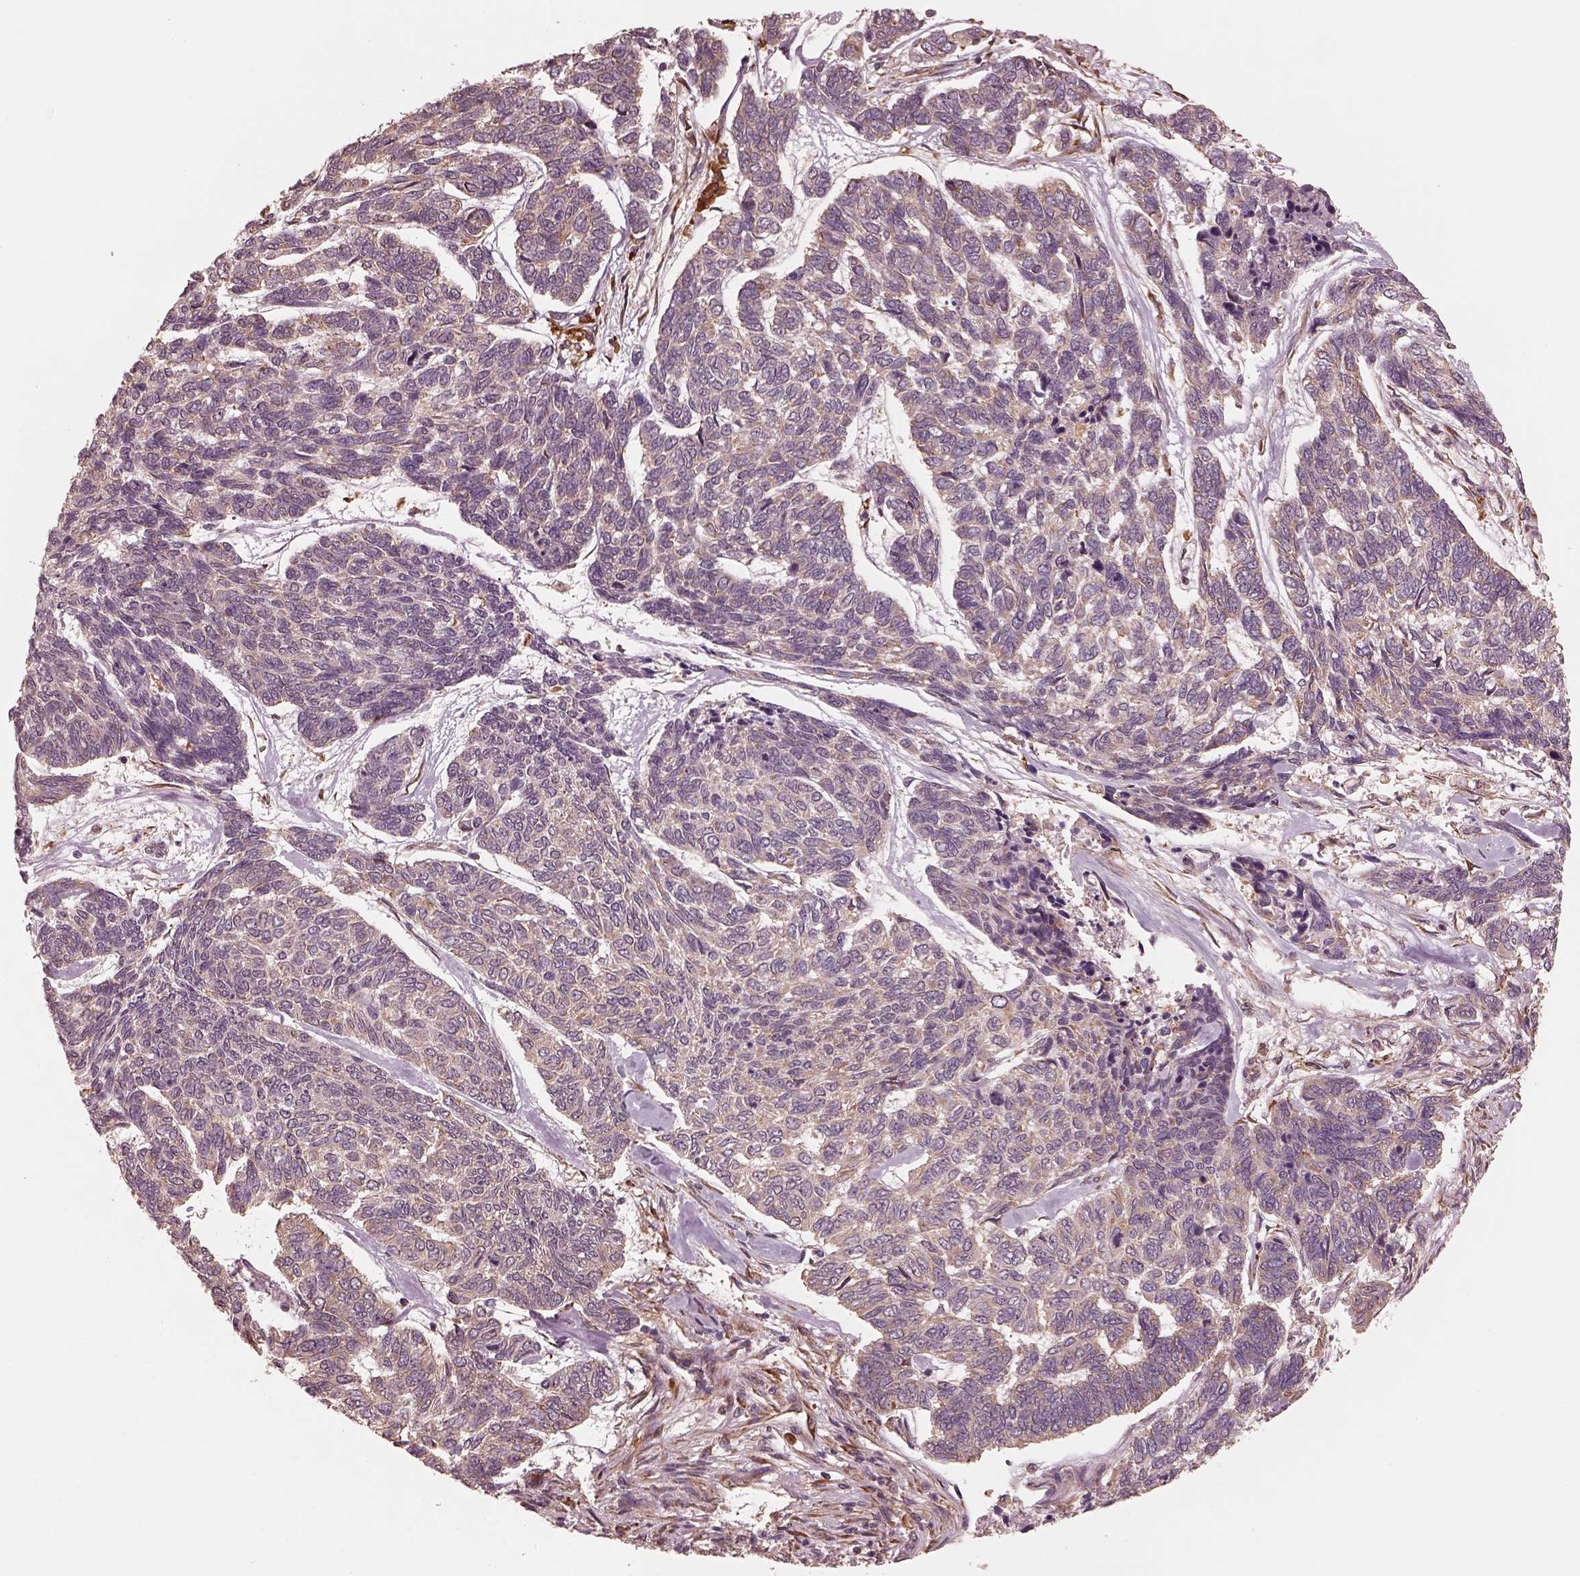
{"staining": {"intensity": "weak", "quantity": "25%-75%", "location": "cytoplasmic/membranous"}, "tissue": "skin cancer", "cell_type": "Tumor cells", "image_type": "cancer", "snomed": [{"axis": "morphology", "description": "Basal cell carcinoma"}, {"axis": "topography", "description": "Skin"}], "caption": "Immunohistochemistry of human basal cell carcinoma (skin) exhibits low levels of weak cytoplasmic/membranous expression in about 25%-75% of tumor cells.", "gene": "RPS5", "patient": {"sex": "female", "age": 65}}